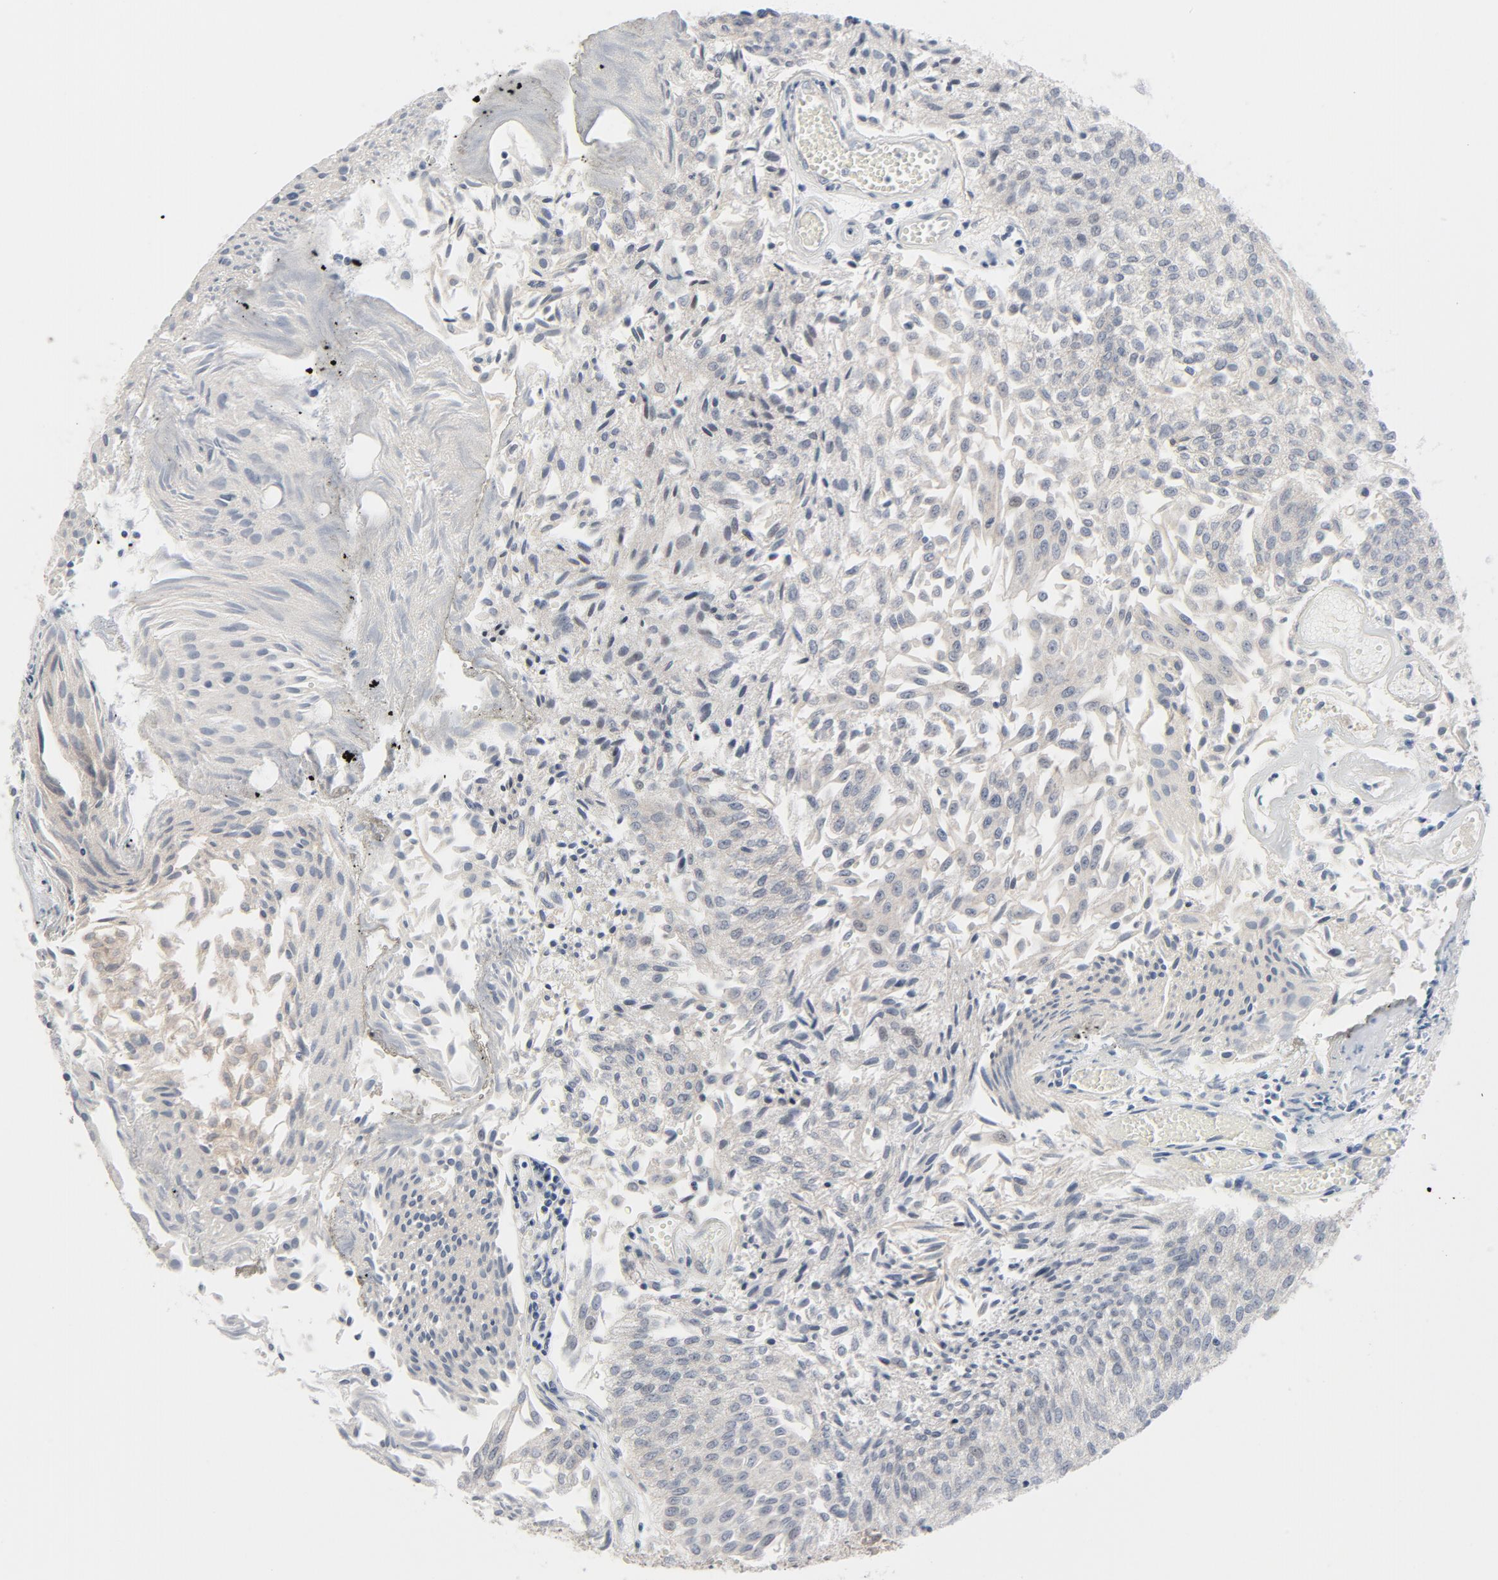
{"staining": {"intensity": "weak", "quantity": ">75%", "location": "cytoplasmic/membranous"}, "tissue": "urothelial cancer", "cell_type": "Tumor cells", "image_type": "cancer", "snomed": [{"axis": "morphology", "description": "Urothelial carcinoma, Low grade"}, {"axis": "topography", "description": "Urinary bladder"}], "caption": "Immunohistochemical staining of human urothelial cancer demonstrates low levels of weak cytoplasmic/membranous protein positivity in approximately >75% of tumor cells.", "gene": "TSG101", "patient": {"sex": "male", "age": 86}}